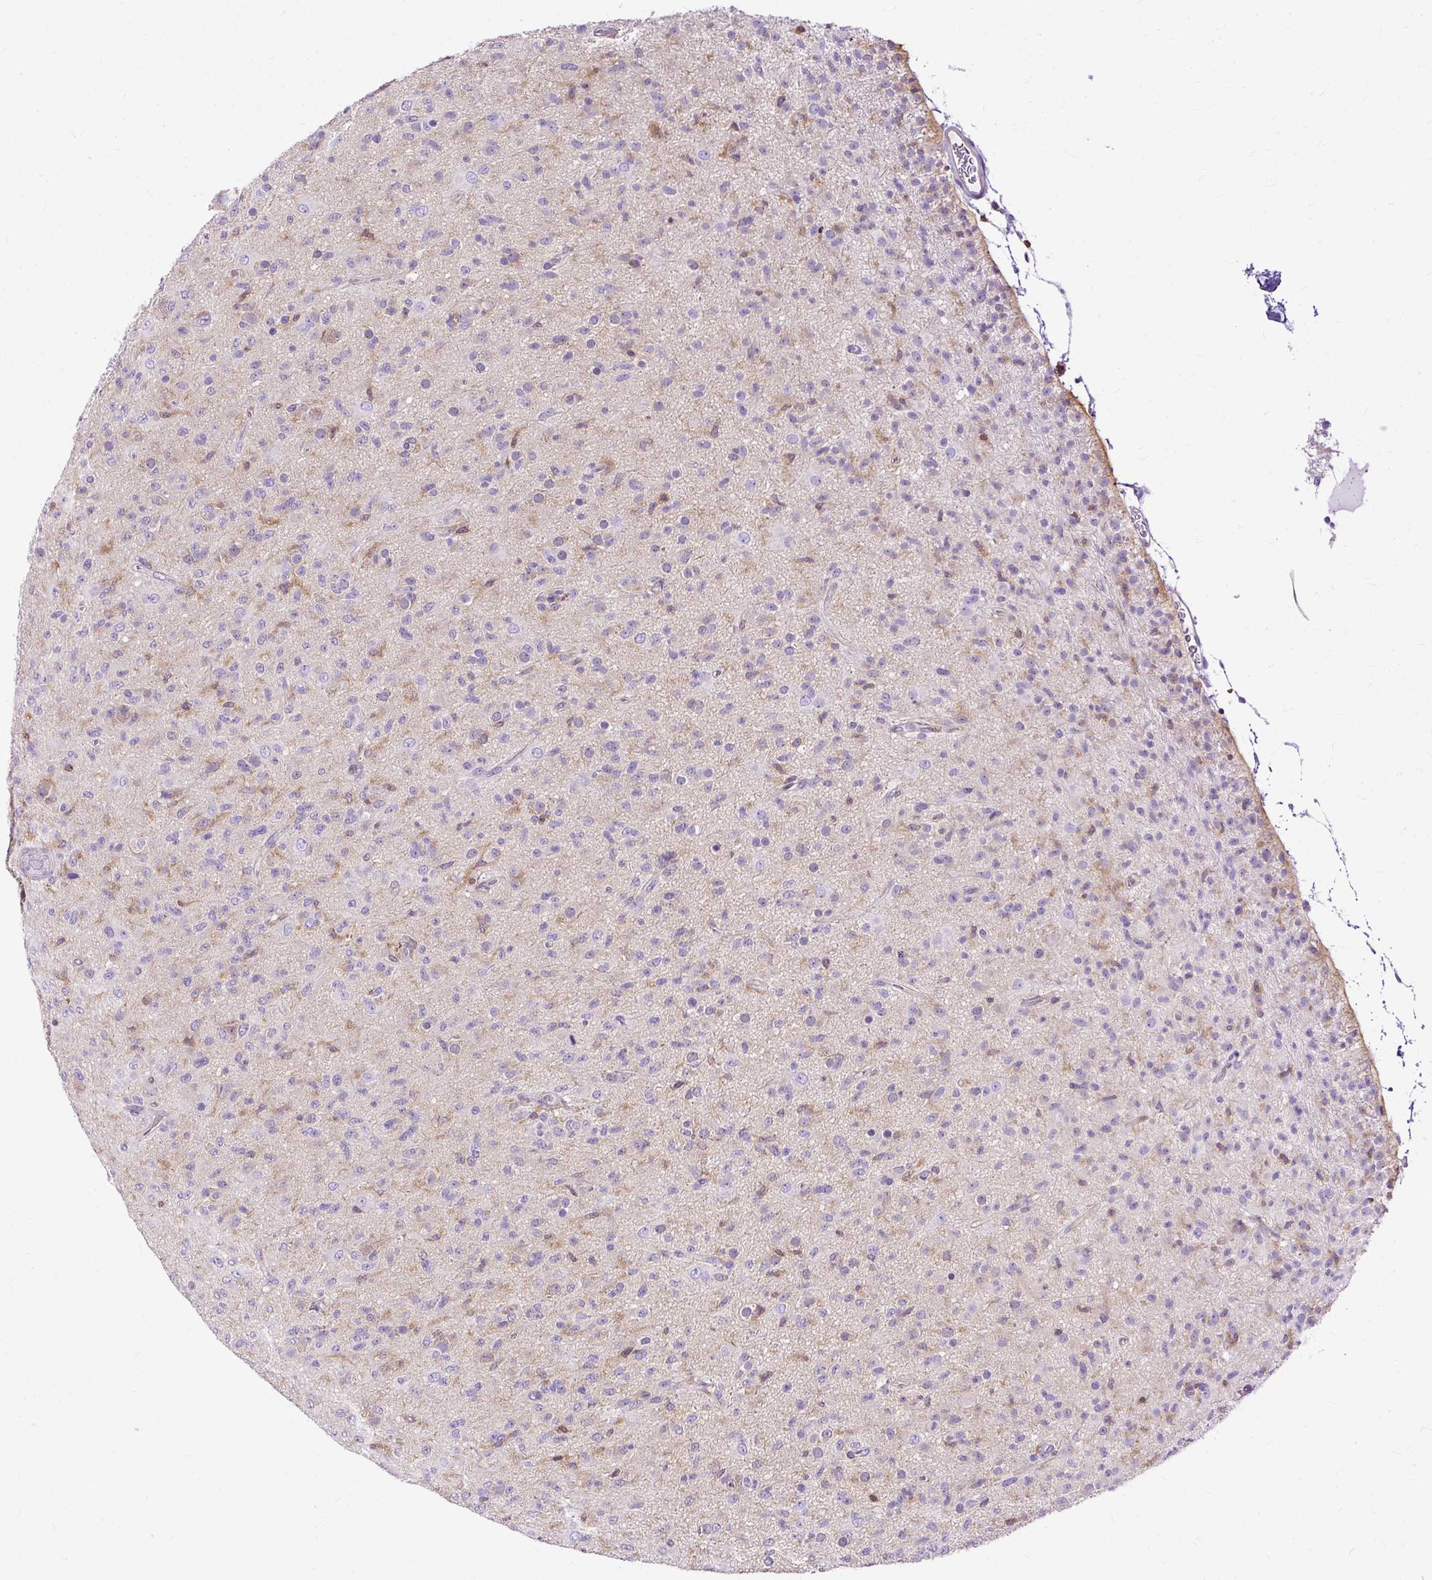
{"staining": {"intensity": "negative", "quantity": "none", "location": "none"}, "tissue": "glioma", "cell_type": "Tumor cells", "image_type": "cancer", "snomed": [{"axis": "morphology", "description": "Glioma, malignant, Low grade"}, {"axis": "topography", "description": "Brain"}], "caption": "IHC micrograph of malignant glioma (low-grade) stained for a protein (brown), which demonstrates no positivity in tumor cells. (Stains: DAB IHC with hematoxylin counter stain, Microscopy: brightfield microscopy at high magnification).", "gene": "TWF2", "patient": {"sex": "male", "age": 65}}